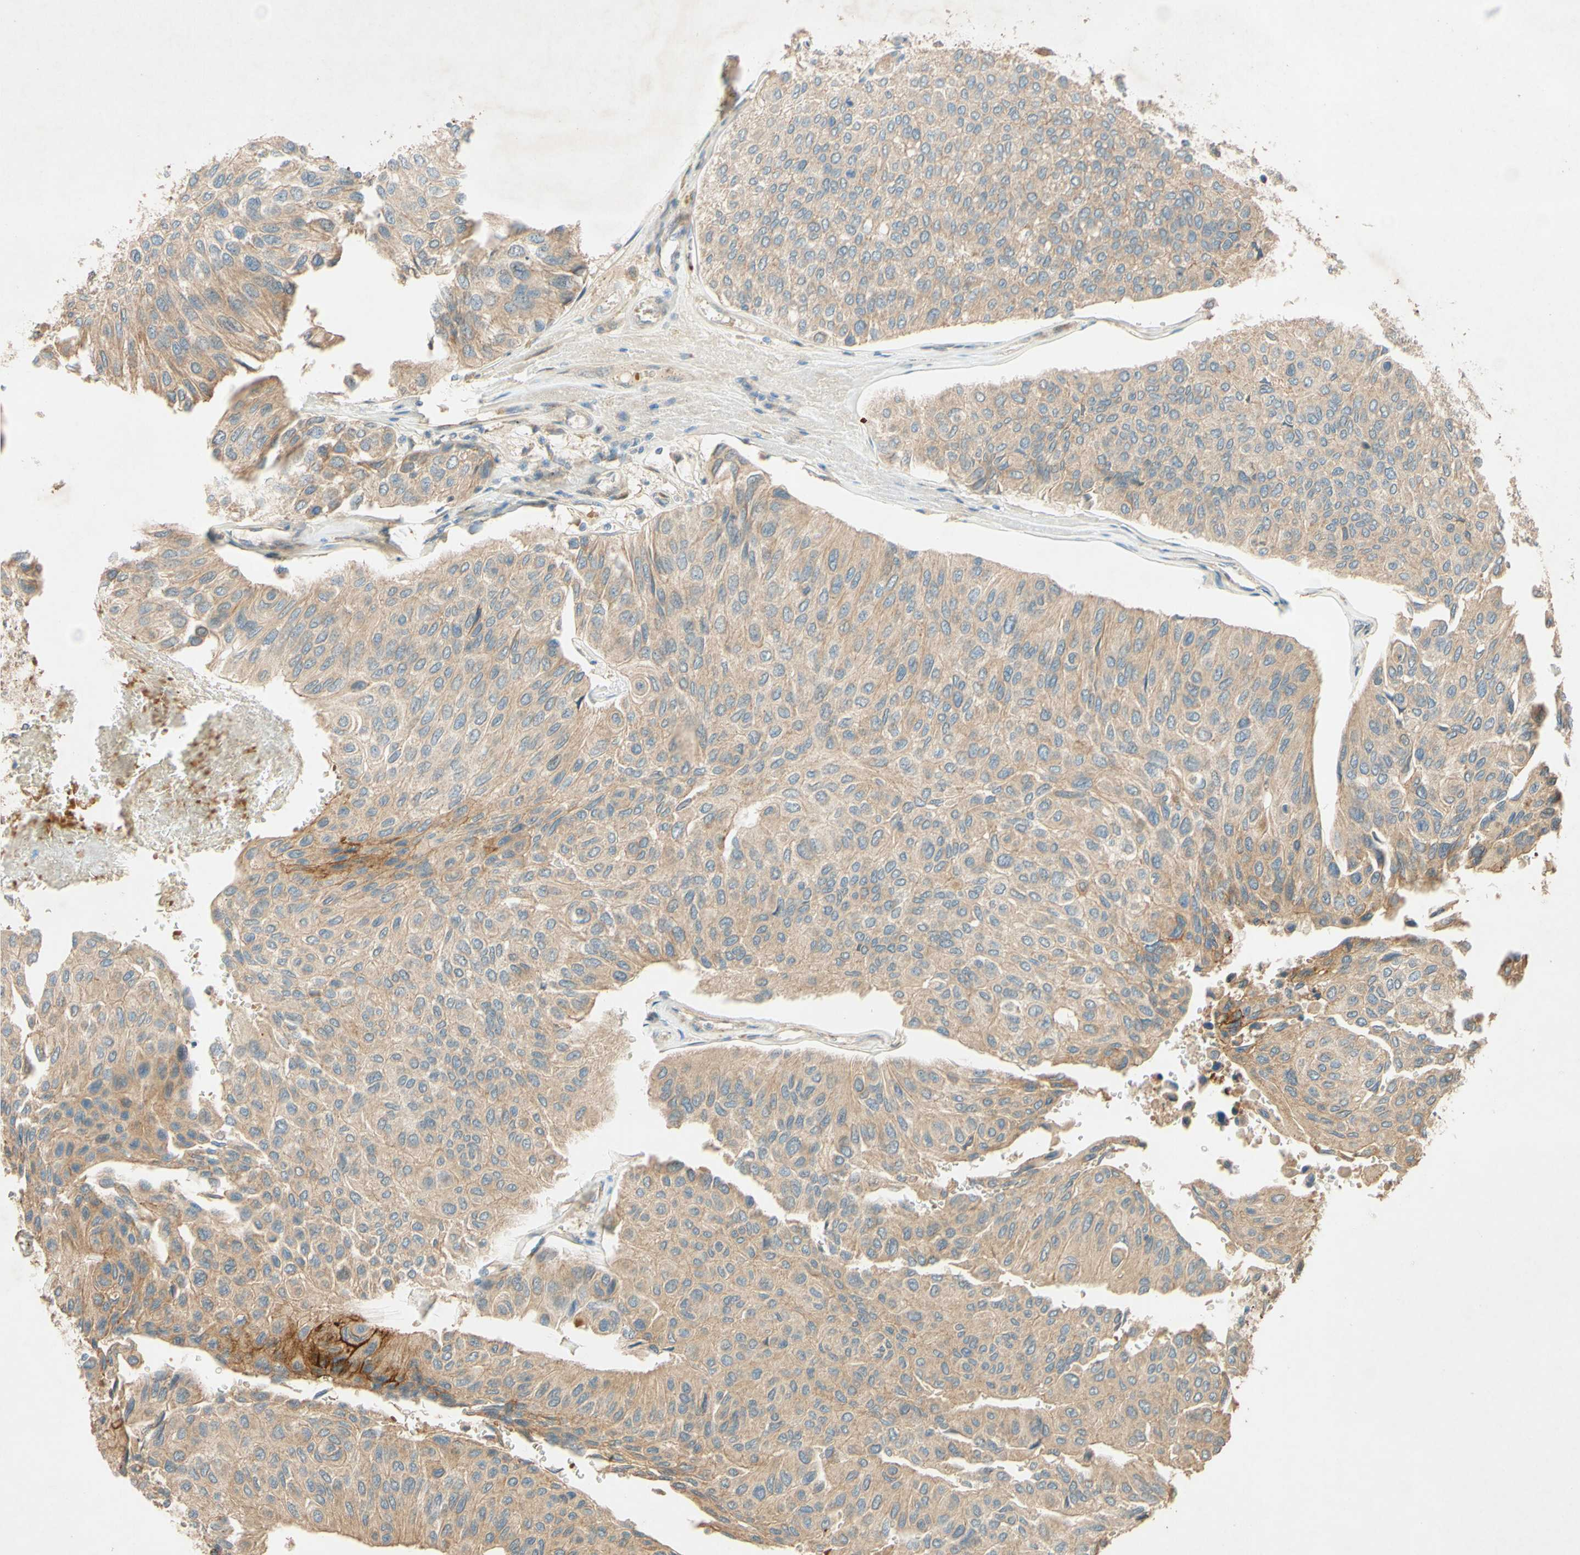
{"staining": {"intensity": "weak", "quantity": ">75%", "location": "cytoplasmic/membranous"}, "tissue": "urothelial cancer", "cell_type": "Tumor cells", "image_type": "cancer", "snomed": [{"axis": "morphology", "description": "Urothelial carcinoma, High grade"}, {"axis": "topography", "description": "Urinary bladder"}], "caption": "A brown stain highlights weak cytoplasmic/membranous expression of a protein in high-grade urothelial carcinoma tumor cells.", "gene": "ADAM17", "patient": {"sex": "male", "age": 66}}